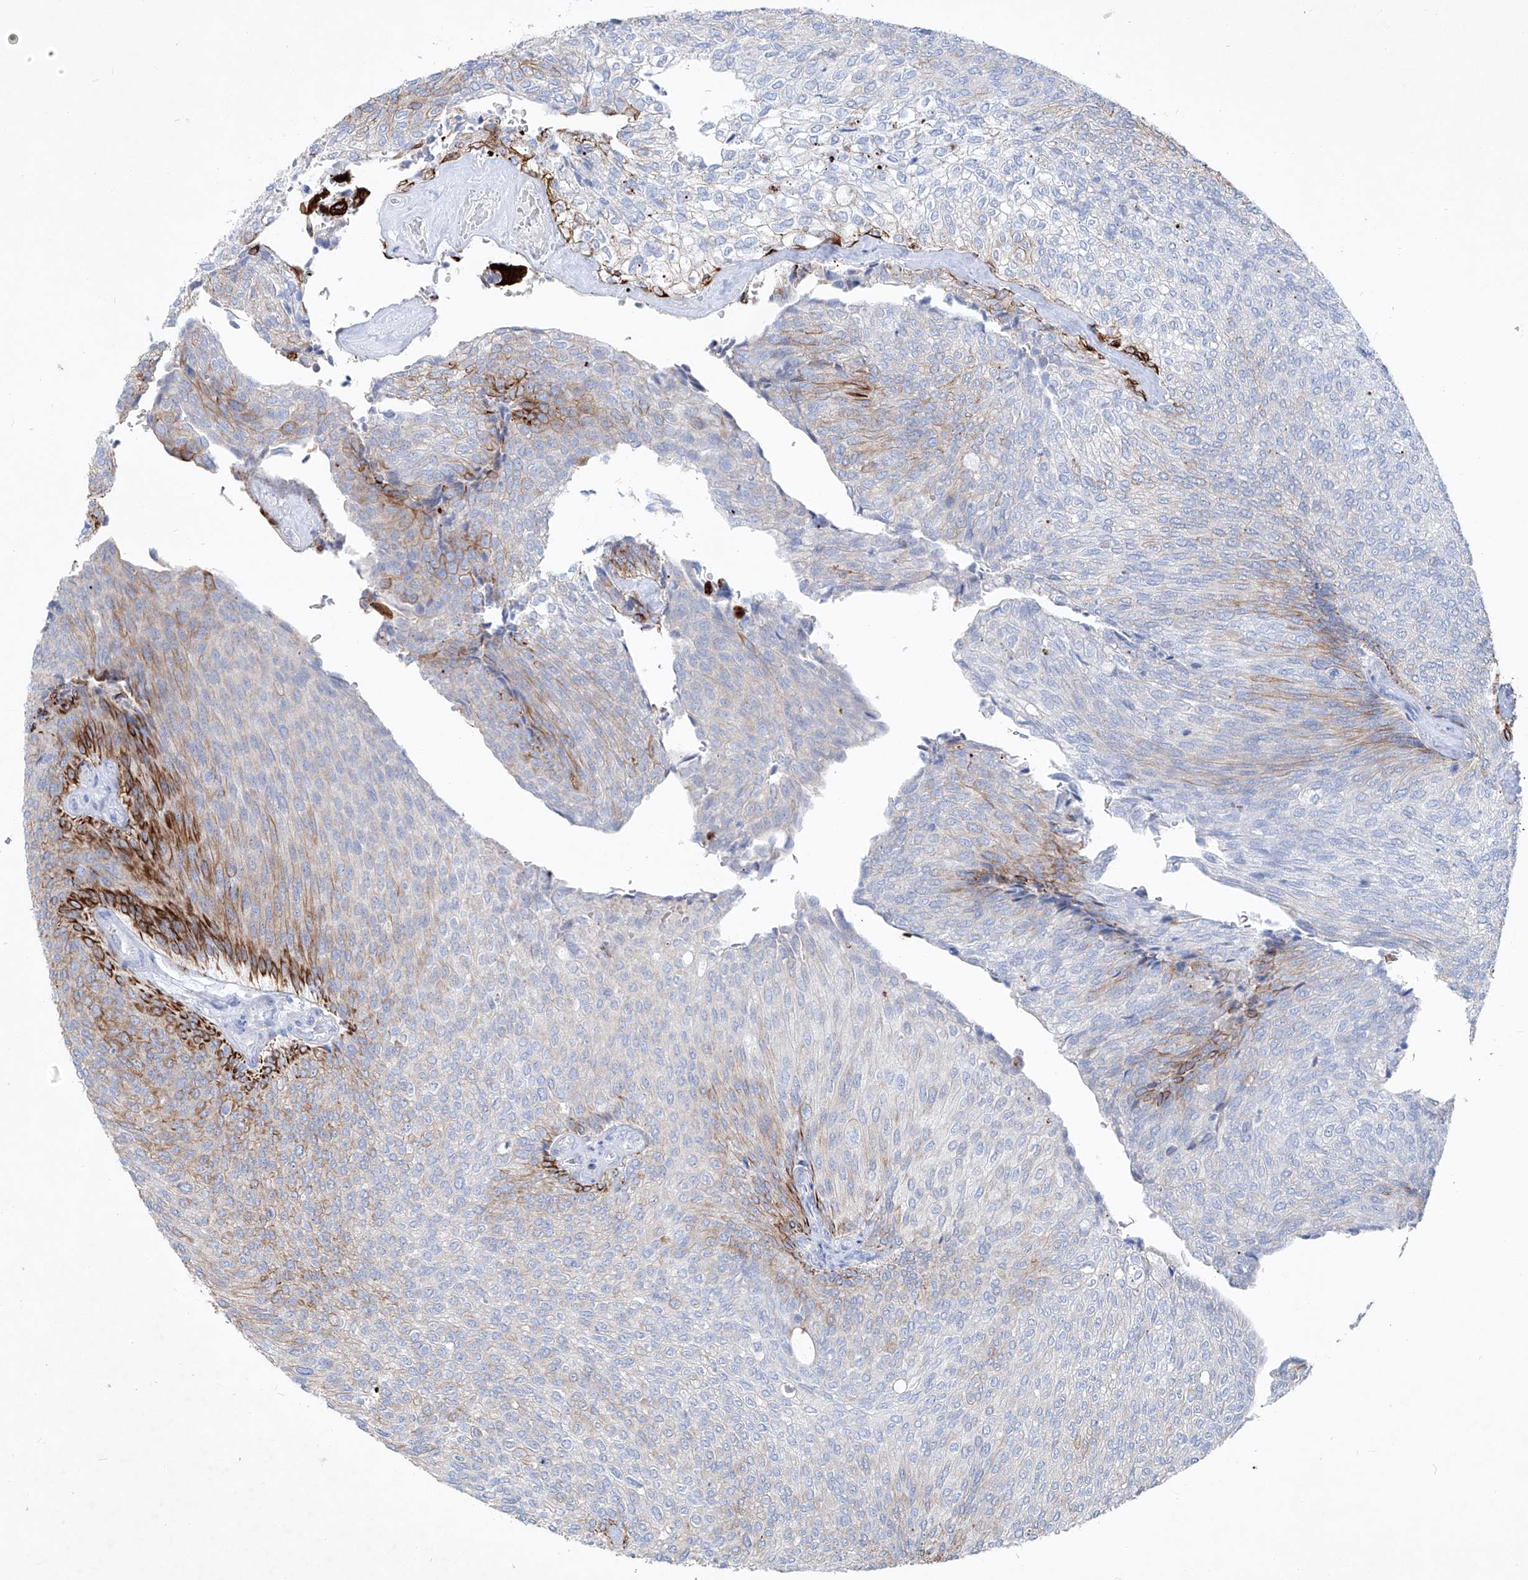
{"staining": {"intensity": "strong", "quantity": "<25%", "location": "cytoplasmic/membranous"}, "tissue": "urothelial cancer", "cell_type": "Tumor cells", "image_type": "cancer", "snomed": [{"axis": "morphology", "description": "Urothelial carcinoma, Low grade"}, {"axis": "topography", "description": "Urinary bladder"}], "caption": "High-magnification brightfield microscopy of urothelial cancer stained with DAB (3,3'-diaminobenzidine) (brown) and counterstained with hematoxylin (blue). tumor cells exhibit strong cytoplasmic/membranous positivity is appreciated in about<25% of cells.", "gene": "FRS3", "patient": {"sex": "female", "age": 79}}